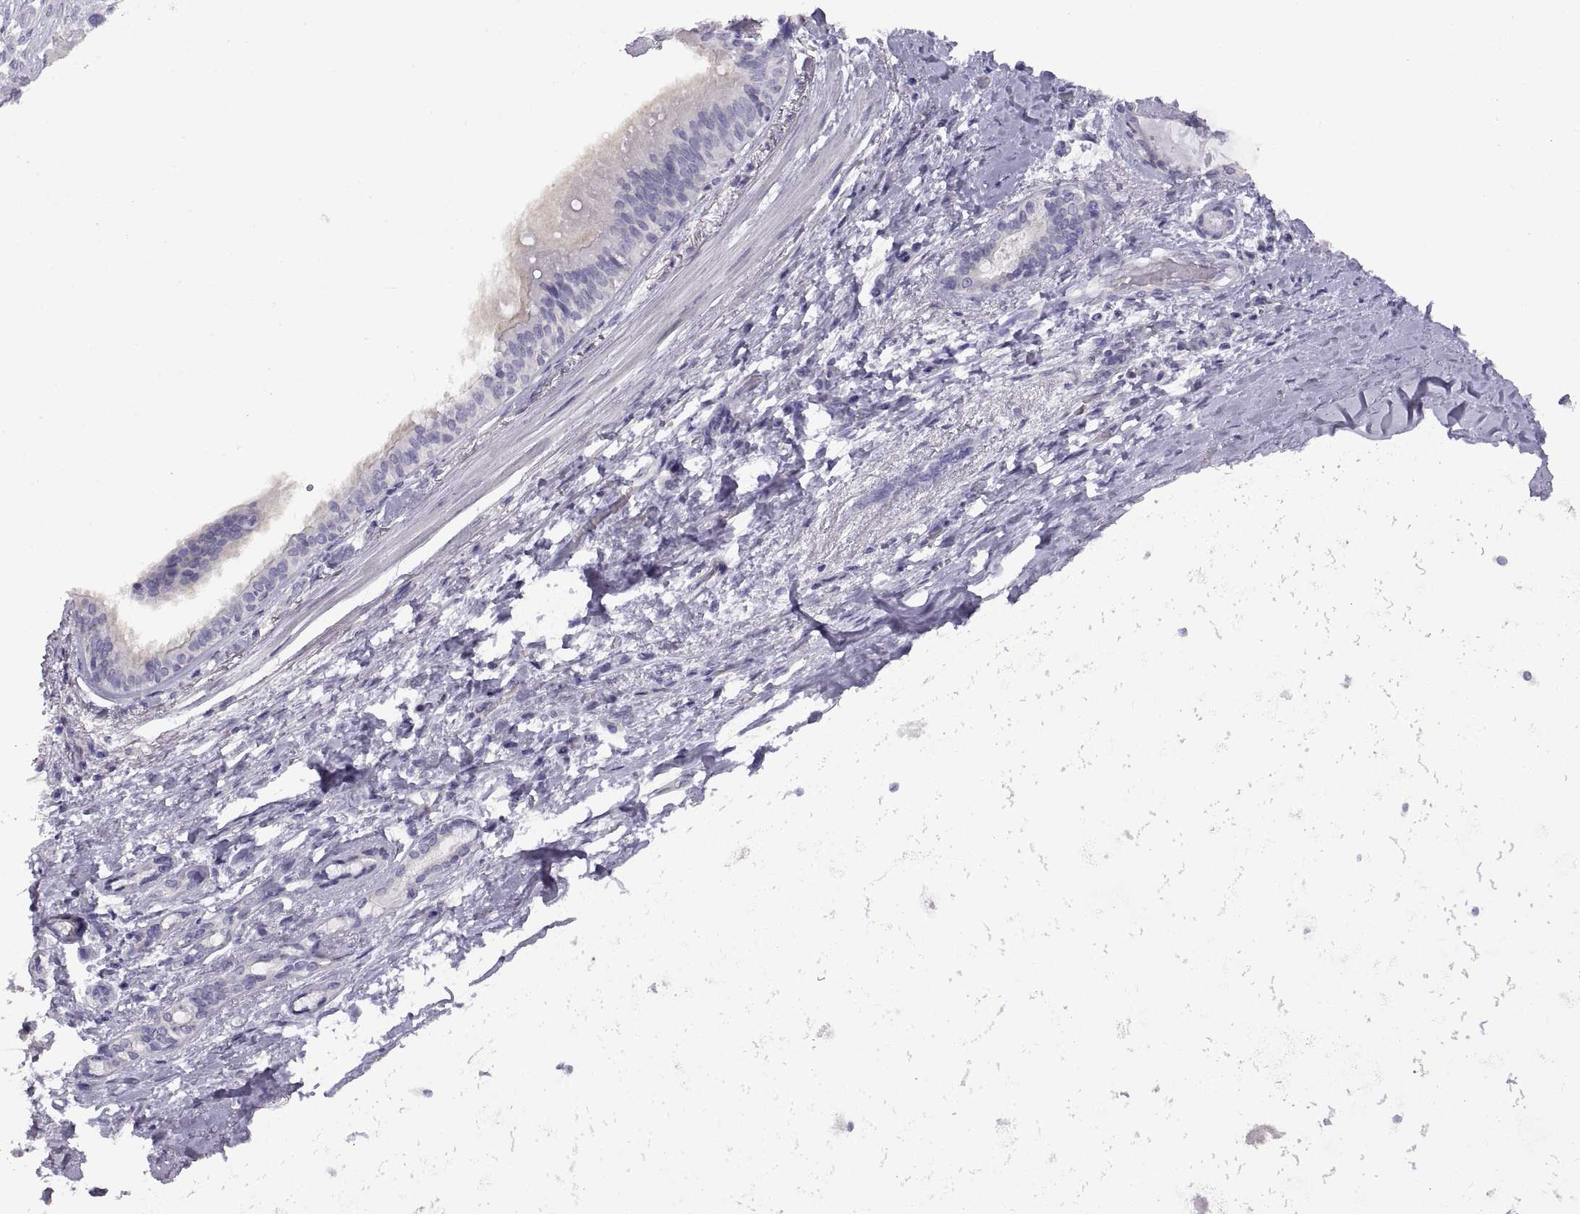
{"staining": {"intensity": "negative", "quantity": "none", "location": "none"}, "tissue": "bronchus", "cell_type": "Respiratory epithelial cells", "image_type": "normal", "snomed": [{"axis": "morphology", "description": "Normal tissue, NOS"}, {"axis": "morphology", "description": "Squamous cell carcinoma, NOS"}, {"axis": "topography", "description": "Bronchus"}, {"axis": "topography", "description": "Lung"}], "caption": "Immunohistochemistry micrograph of normal human bronchus stained for a protein (brown), which shows no positivity in respiratory epithelial cells.", "gene": "CRYBB3", "patient": {"sex": "male", "age": 69}}